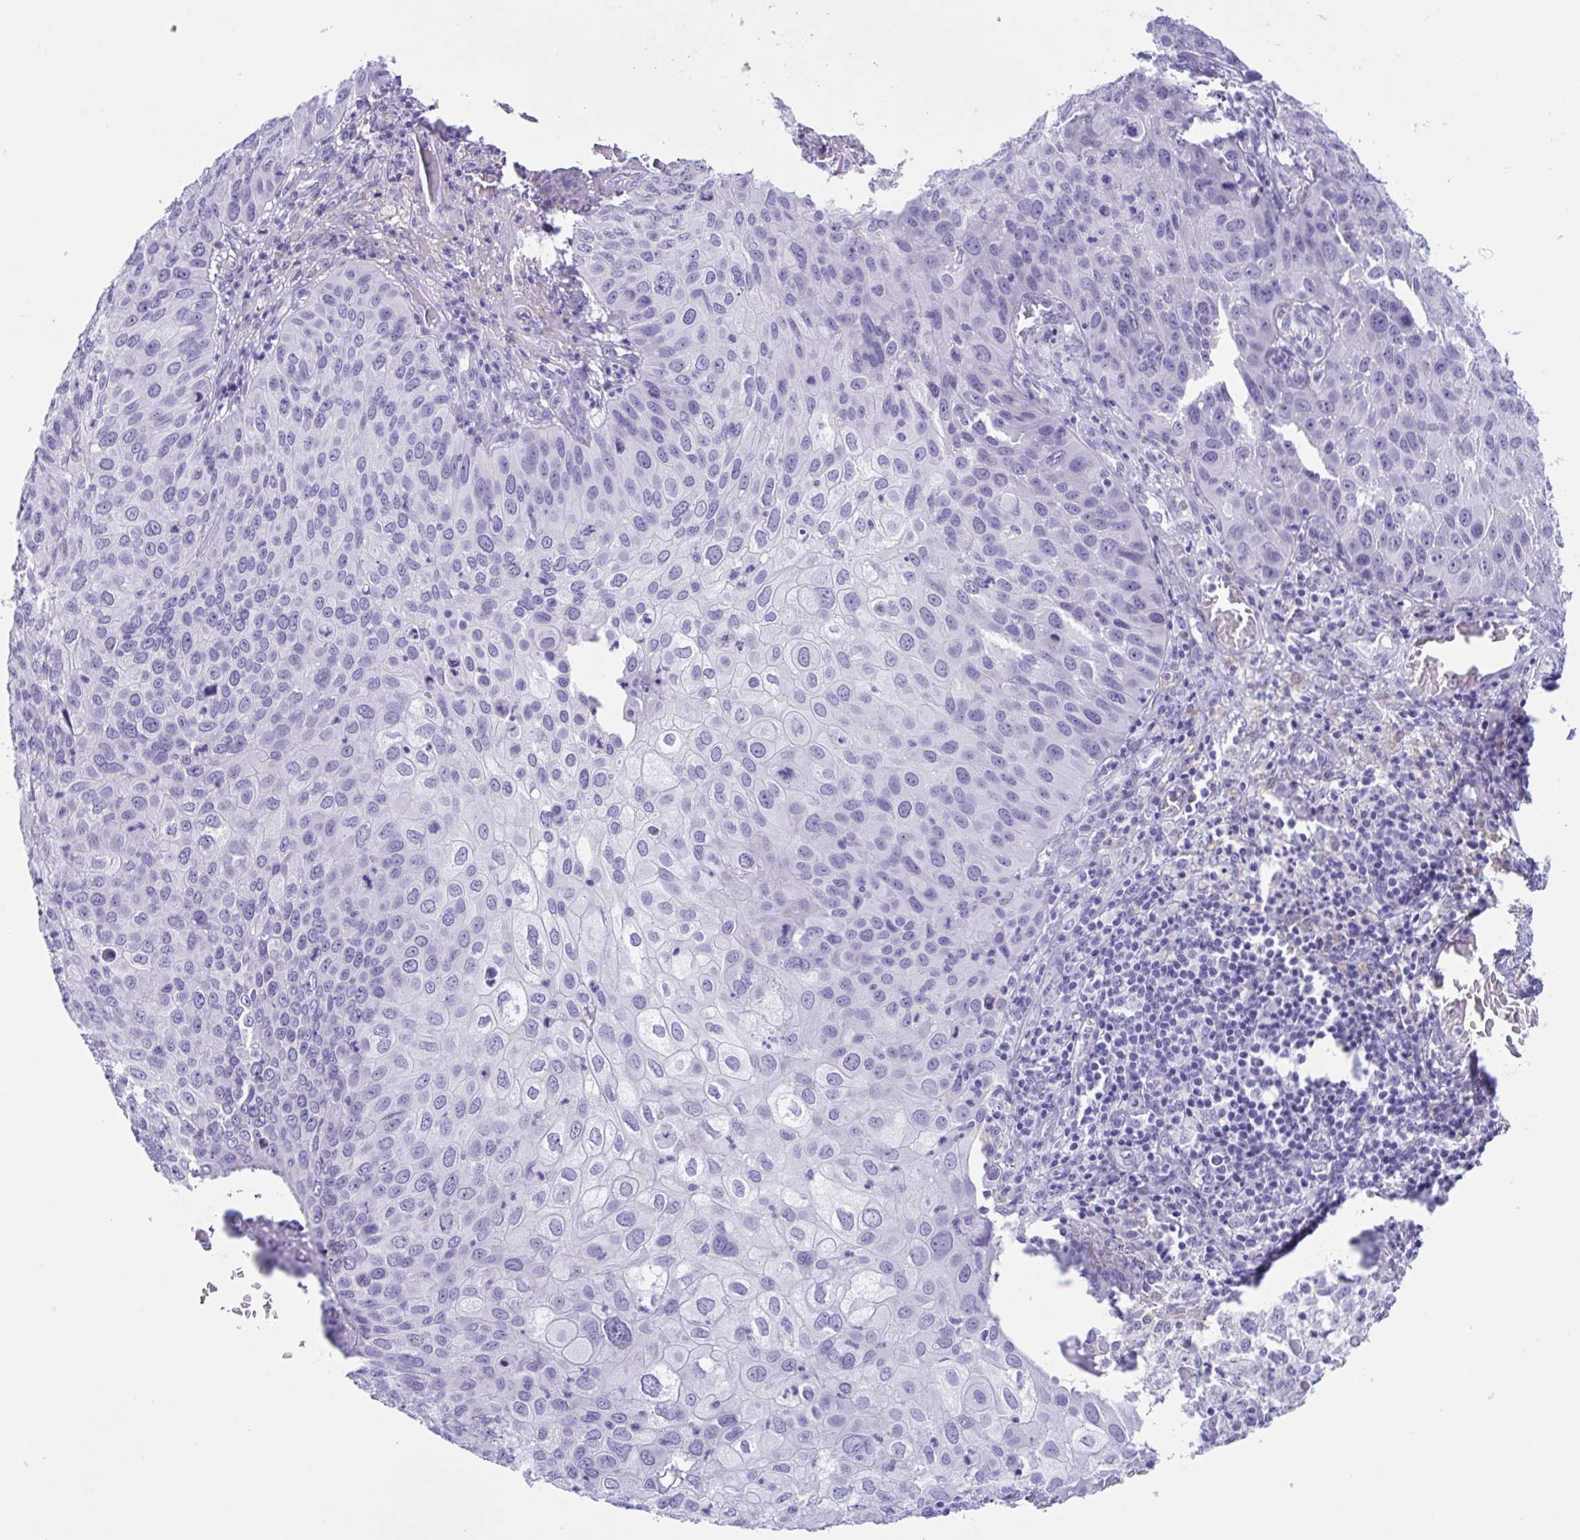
{"staining": {"intensity": "negative", "quantity": "none", "location": "none"}, "tissue": "skin cancer", "cell_type": "Tumor cells", "image_type": "cancer", "snomed": [{"axis": "morphology", "description": "Squamous cell carcinoma, NOS"}, {"axis": "topography", "description": "Skin"}], "caption": "Immunohistochemistry (IHC) image of human skin squamous cell carcinoma stained for a protein (brown), which demonstrates no staining in tumor cells.", "gene": "ZNF850", "patient": {"sex": "male", "age": 87}}